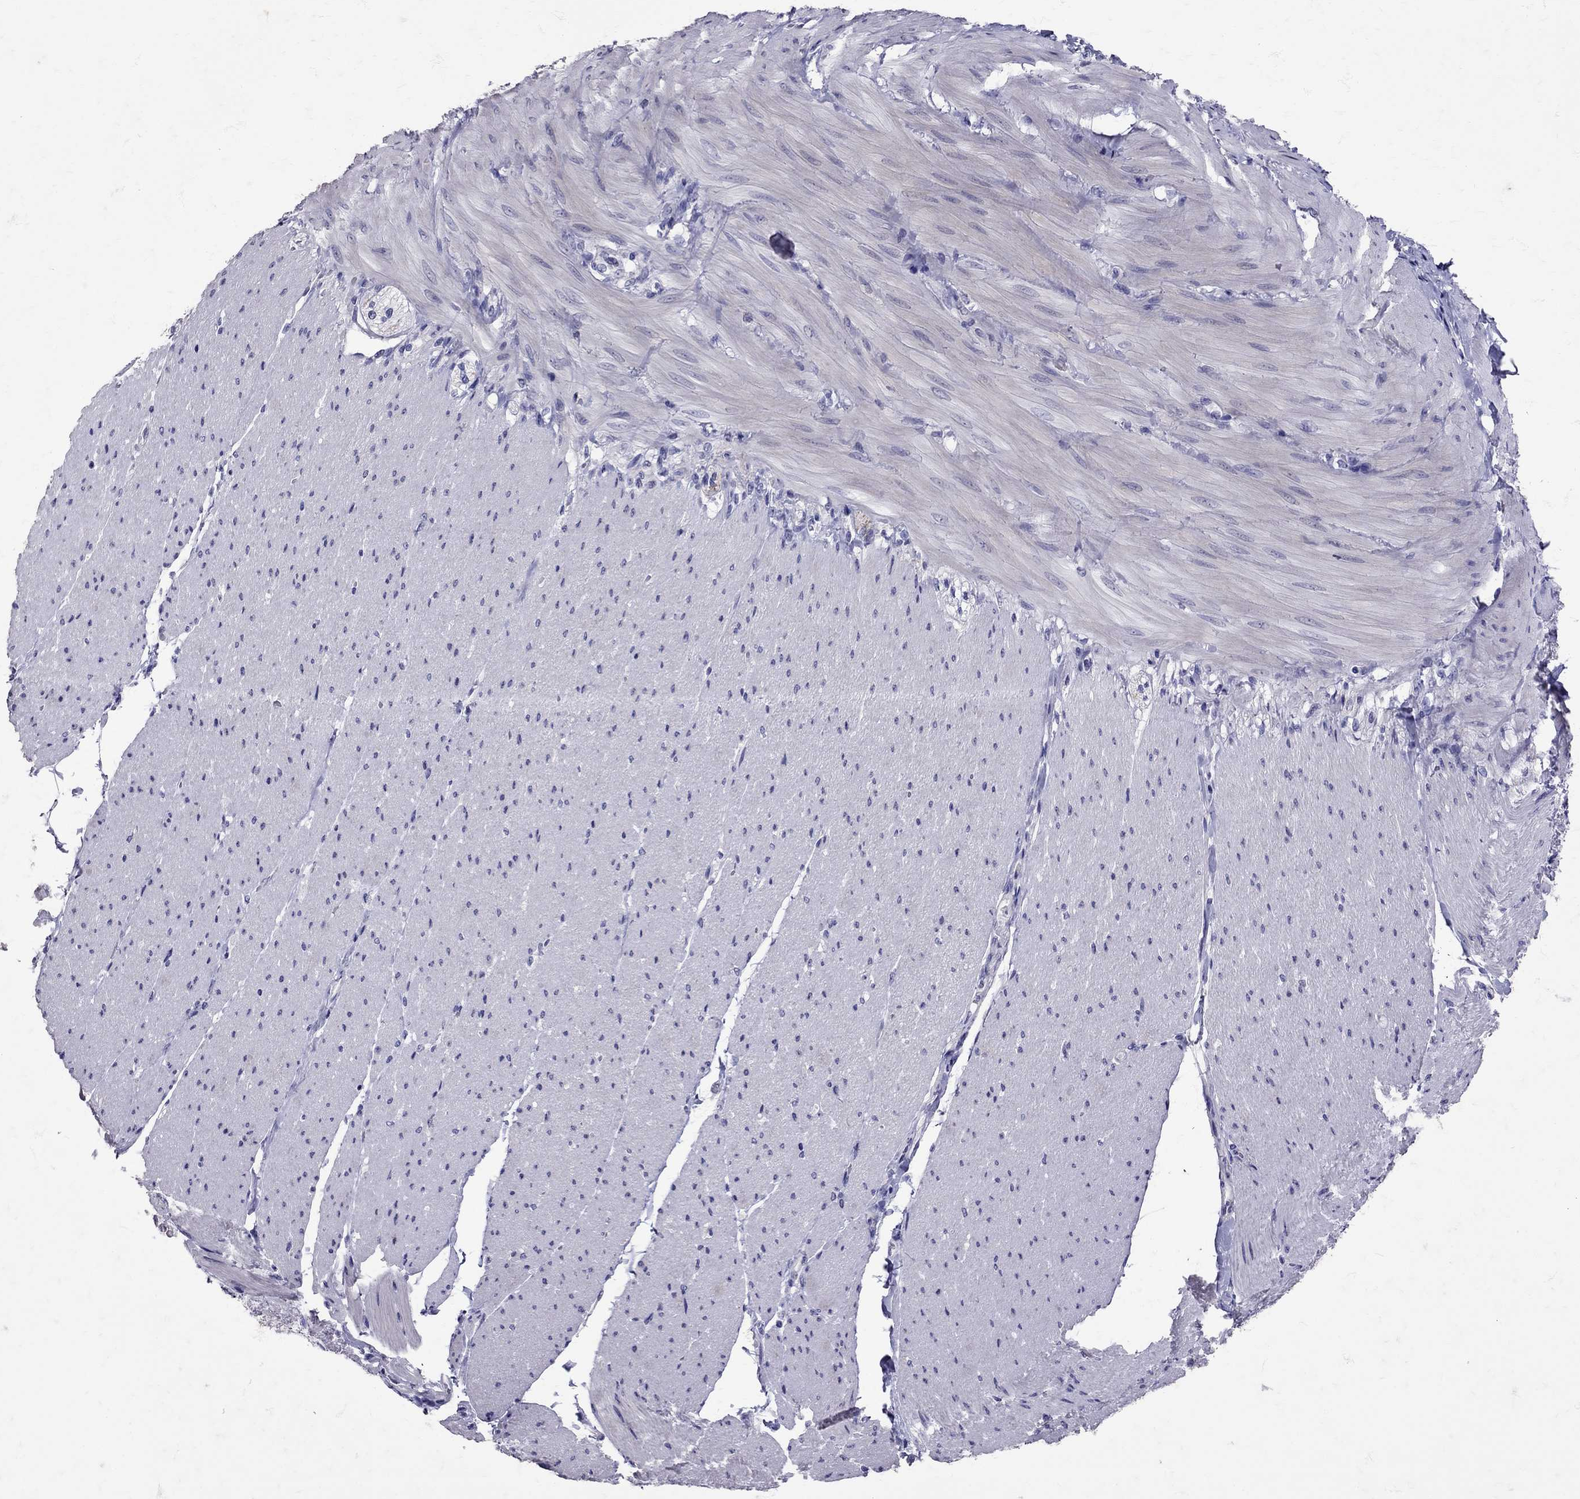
{"staining": {"intensity": "negative", "quantity": "none", "location": "none"}, "tissue": "adipose tissue", "cell_type": "Adipocytes", "image_type": "normal", "snomed": [{"axis": "morphology", "description": "Normal tissue, NOS"}, {"axis": "topography", "description": "Smooth muscle"}, {"axis": "topography", "description": "Duodenum"}, {"axis": "topography", "description": "Peripheral nerve tissue"}], "caption": "Immunohistochemical staining of normal adipose tissue reveals no significant expression in adipocytes. (Immunohistochemistry (ihc), brightfield microscopy, high magnification).", "gene": "SST", "patient": {"sex": "female", "age": 61}}